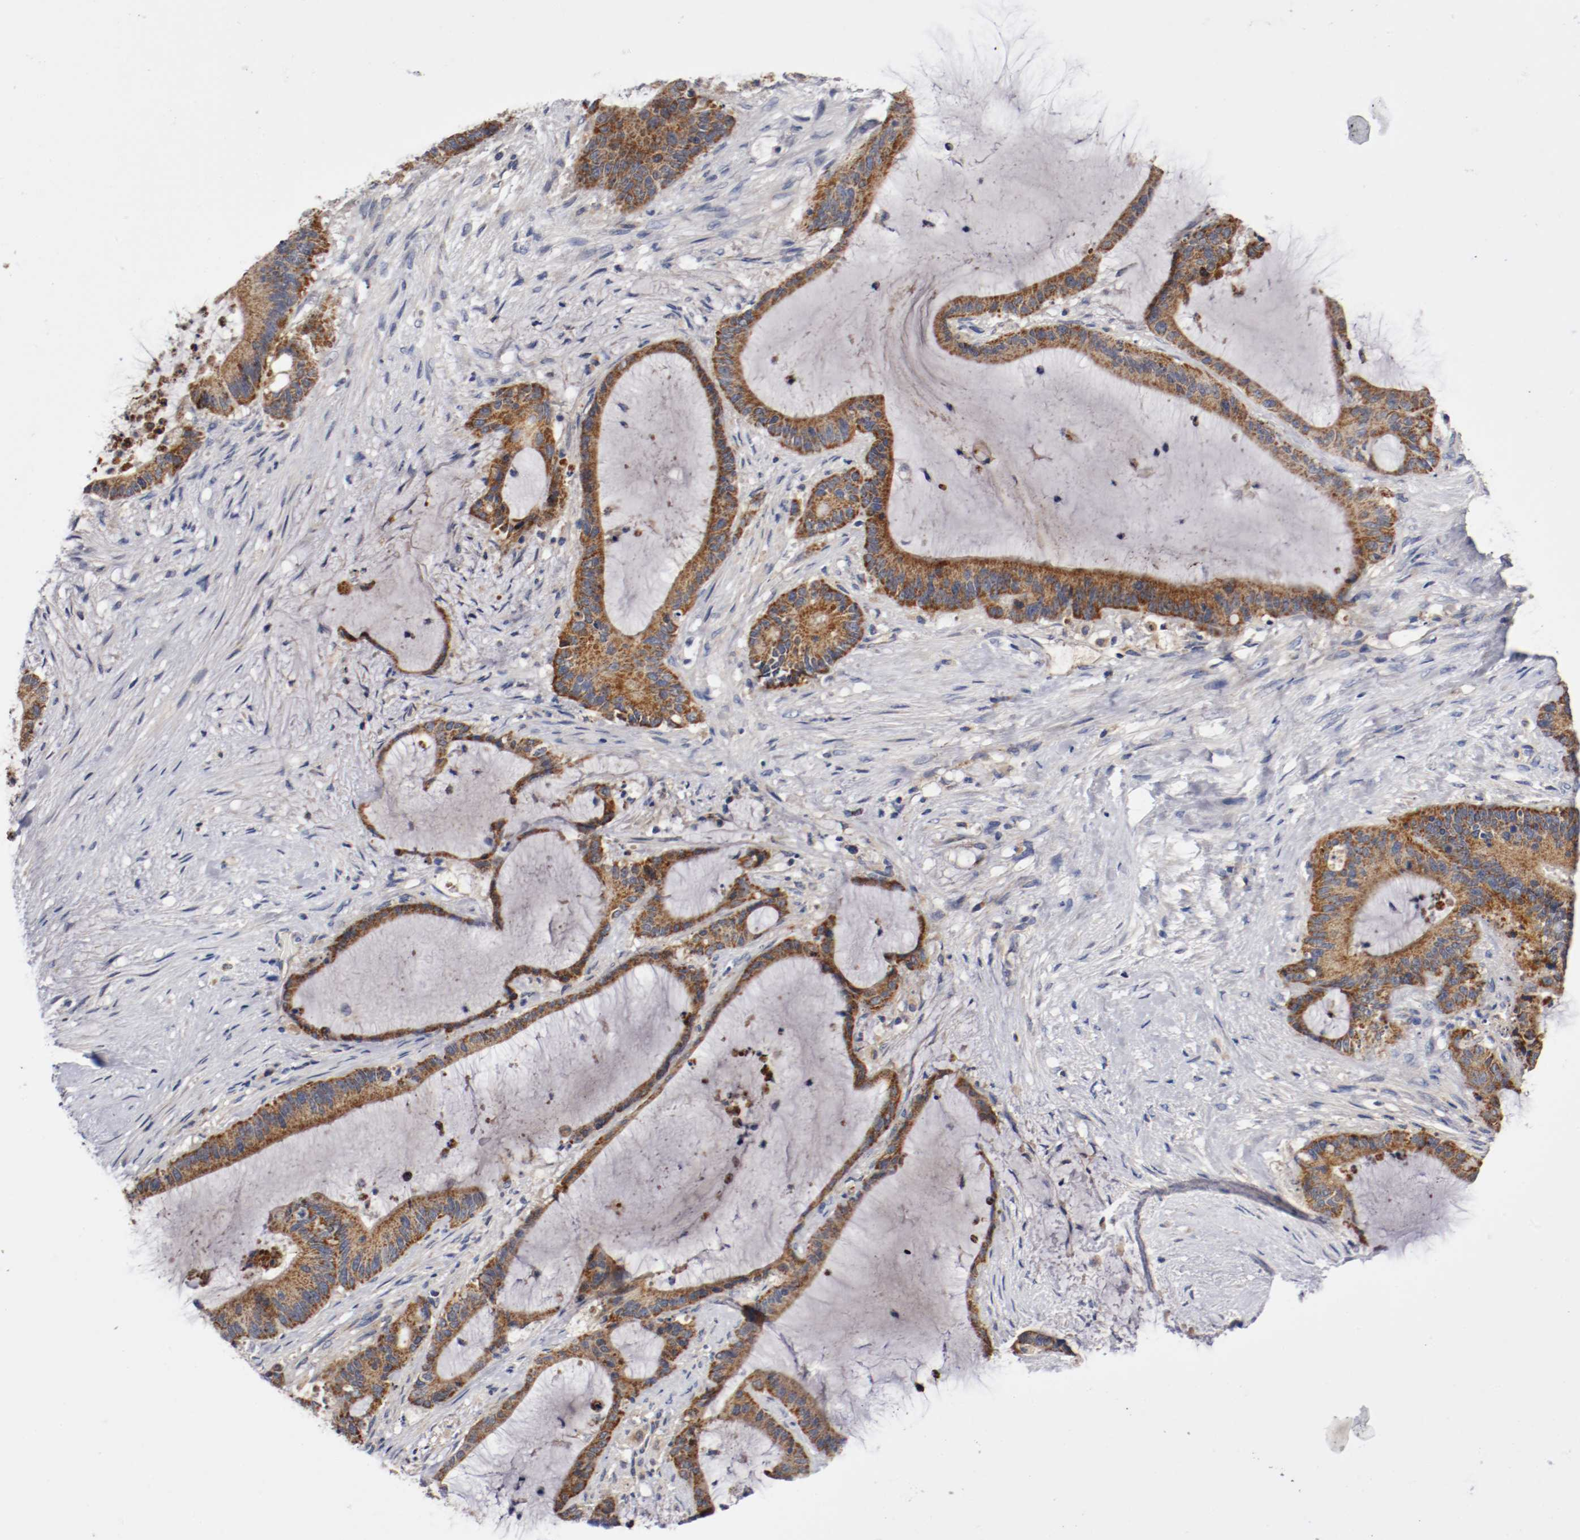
{"staining": {"intensity": "strong", "quantity": ">75%", "location": "cytoplasmic/membranous"}, "tissue": "liver cancer", "cell_type": "Tumor cells", "image_type": "cancer", "snomed": [{"axis": "morphology", "description": "Cholangiocarcinoma"}, {"axis": "topography", "description": "Liver"}], "caption": "Immunohistochemical staining of liver cancer (cholangiocarcinoma) demonstrates high levels of strong cytoplasmic/membranous expression in about >75% of tumor cells. (DAB IHC with brightfield microscopy, high magnification).", "gene": "PCSK6", "patient": {"sex": "female", "age": 73}}